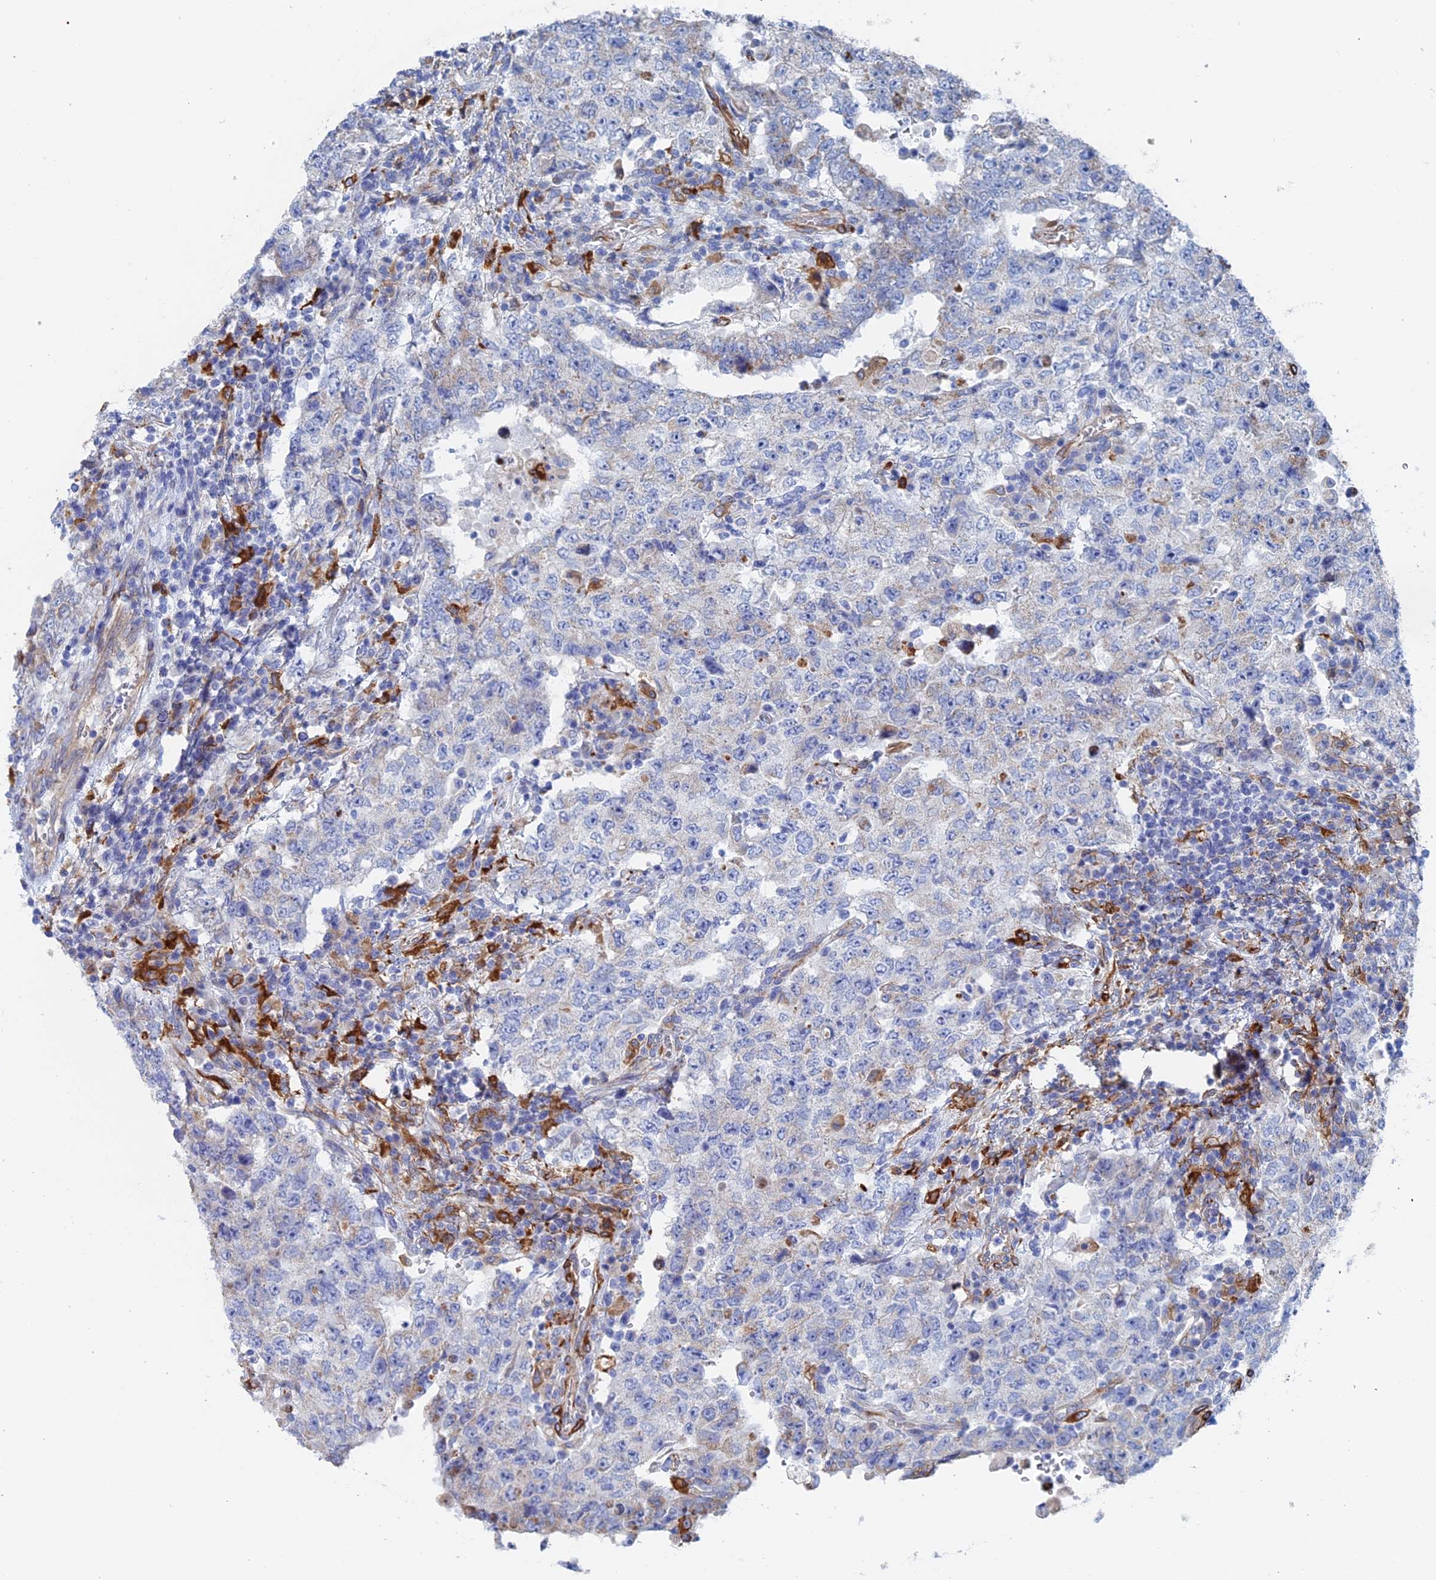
{"staining": {"intensity": "negative", "quantity": "none", "location": "none"}, "tissue": "testis cancer", "cell_type": "Tumor cells", "image_type": "cancer", "snomed": [{"axis": "morphology", "description": "Carcinoma, Embryonal, NOS"}, {"axis": "topography", "description": "Testis"}], "caption": "The image demonstrates no significant expression in tumor cells of testis cancer (embryonal carcinoma).", "gene": "COG7", "patient": {"sex": "male", "age": 26}}